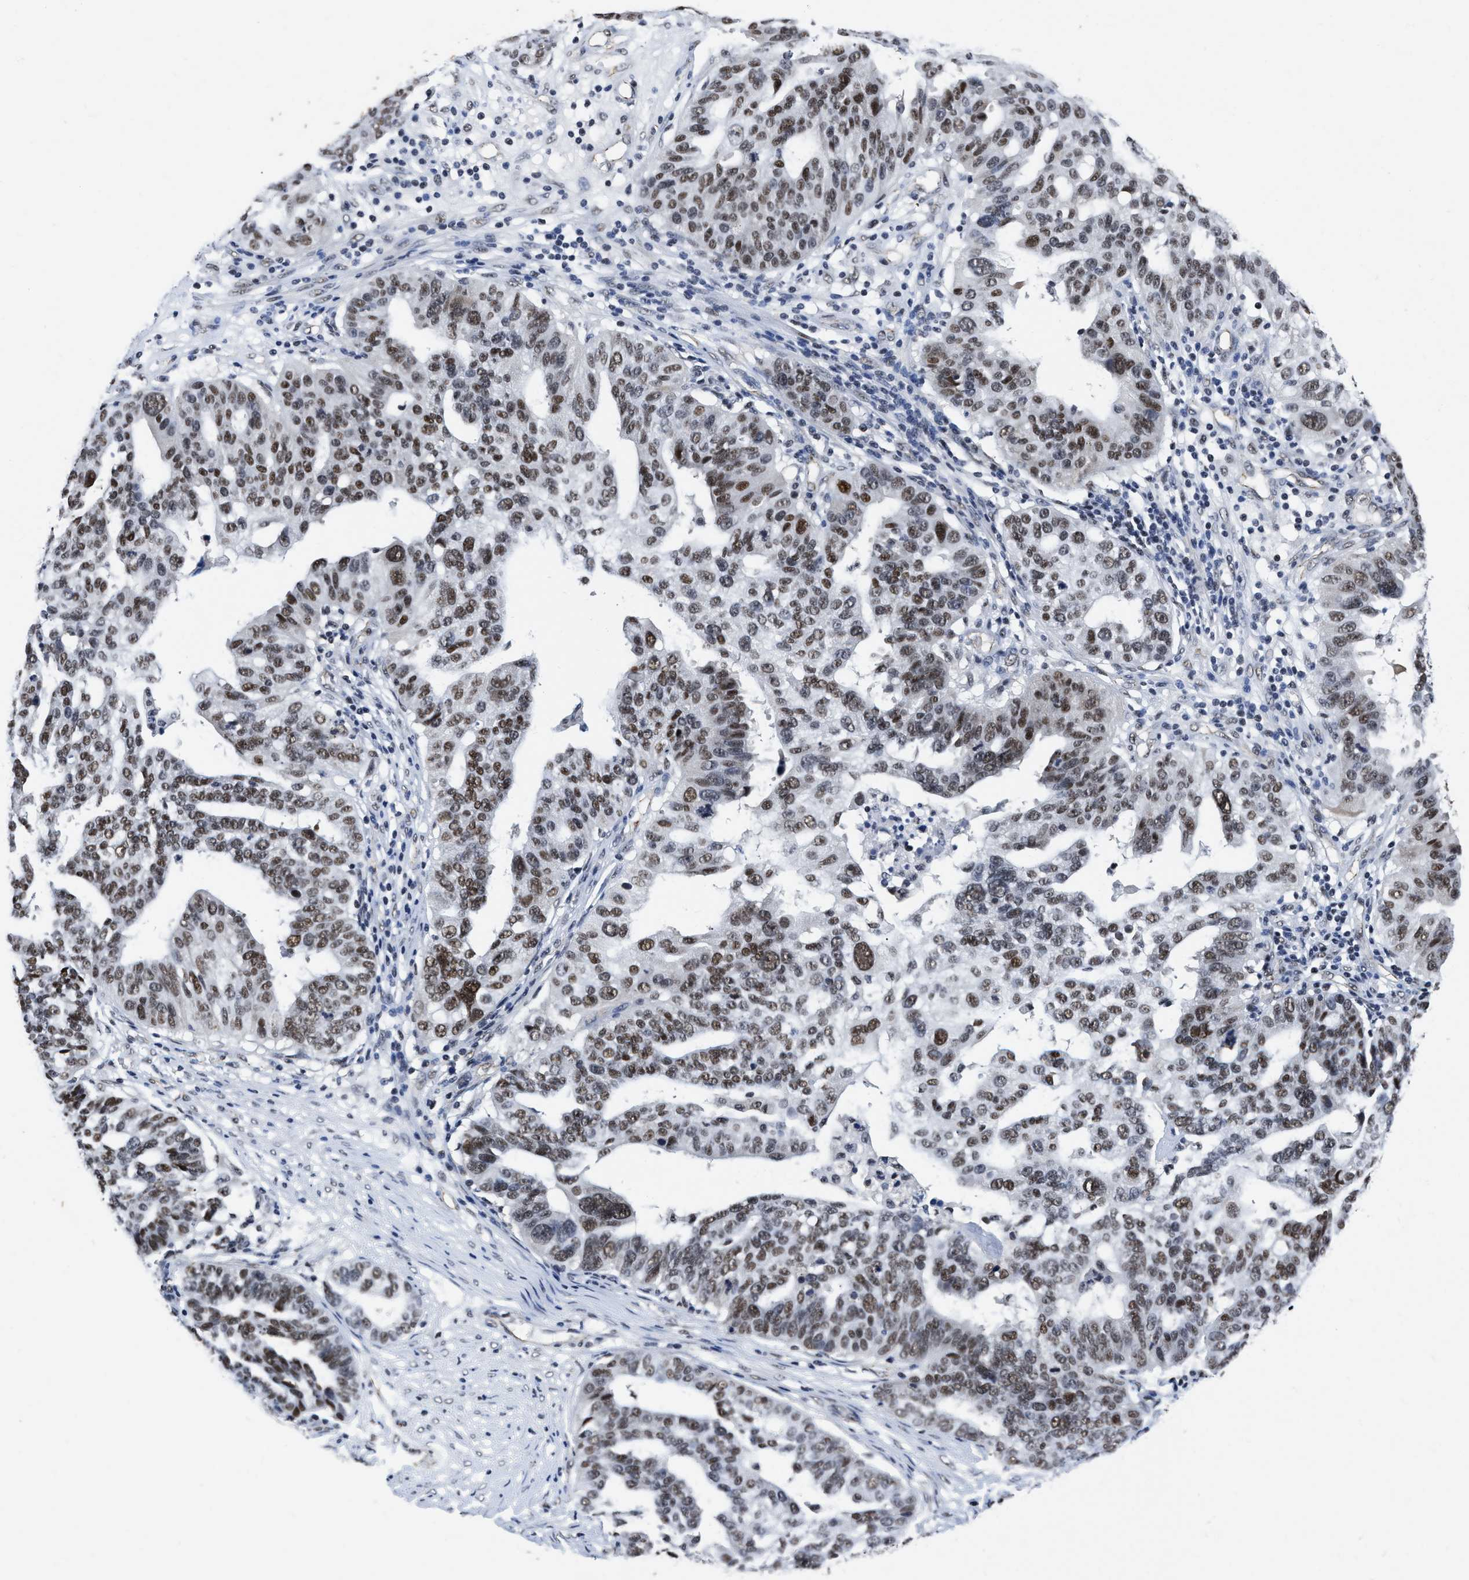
{"staining": {"intensity": "moderate", "quantity": "25%-75%", "location": "nuclear"}, "tissue": "ovarian cancer", "cell_type": "Tumor cells", "image_type": "cancer", "snomed": [{"axis": "morphology", "description": "Cystadenocarcinoma, serous, NOS"}, {"axis": "topography", "description": "Ovary"}], "caption": "A brown stain highlights moderate nuclear staining of a protein in ovarian cancer (serous cystadenocarcinoma) tumor cells.", "gene": "CCNE1", "patient": {"sex": "female", "age": 59}}